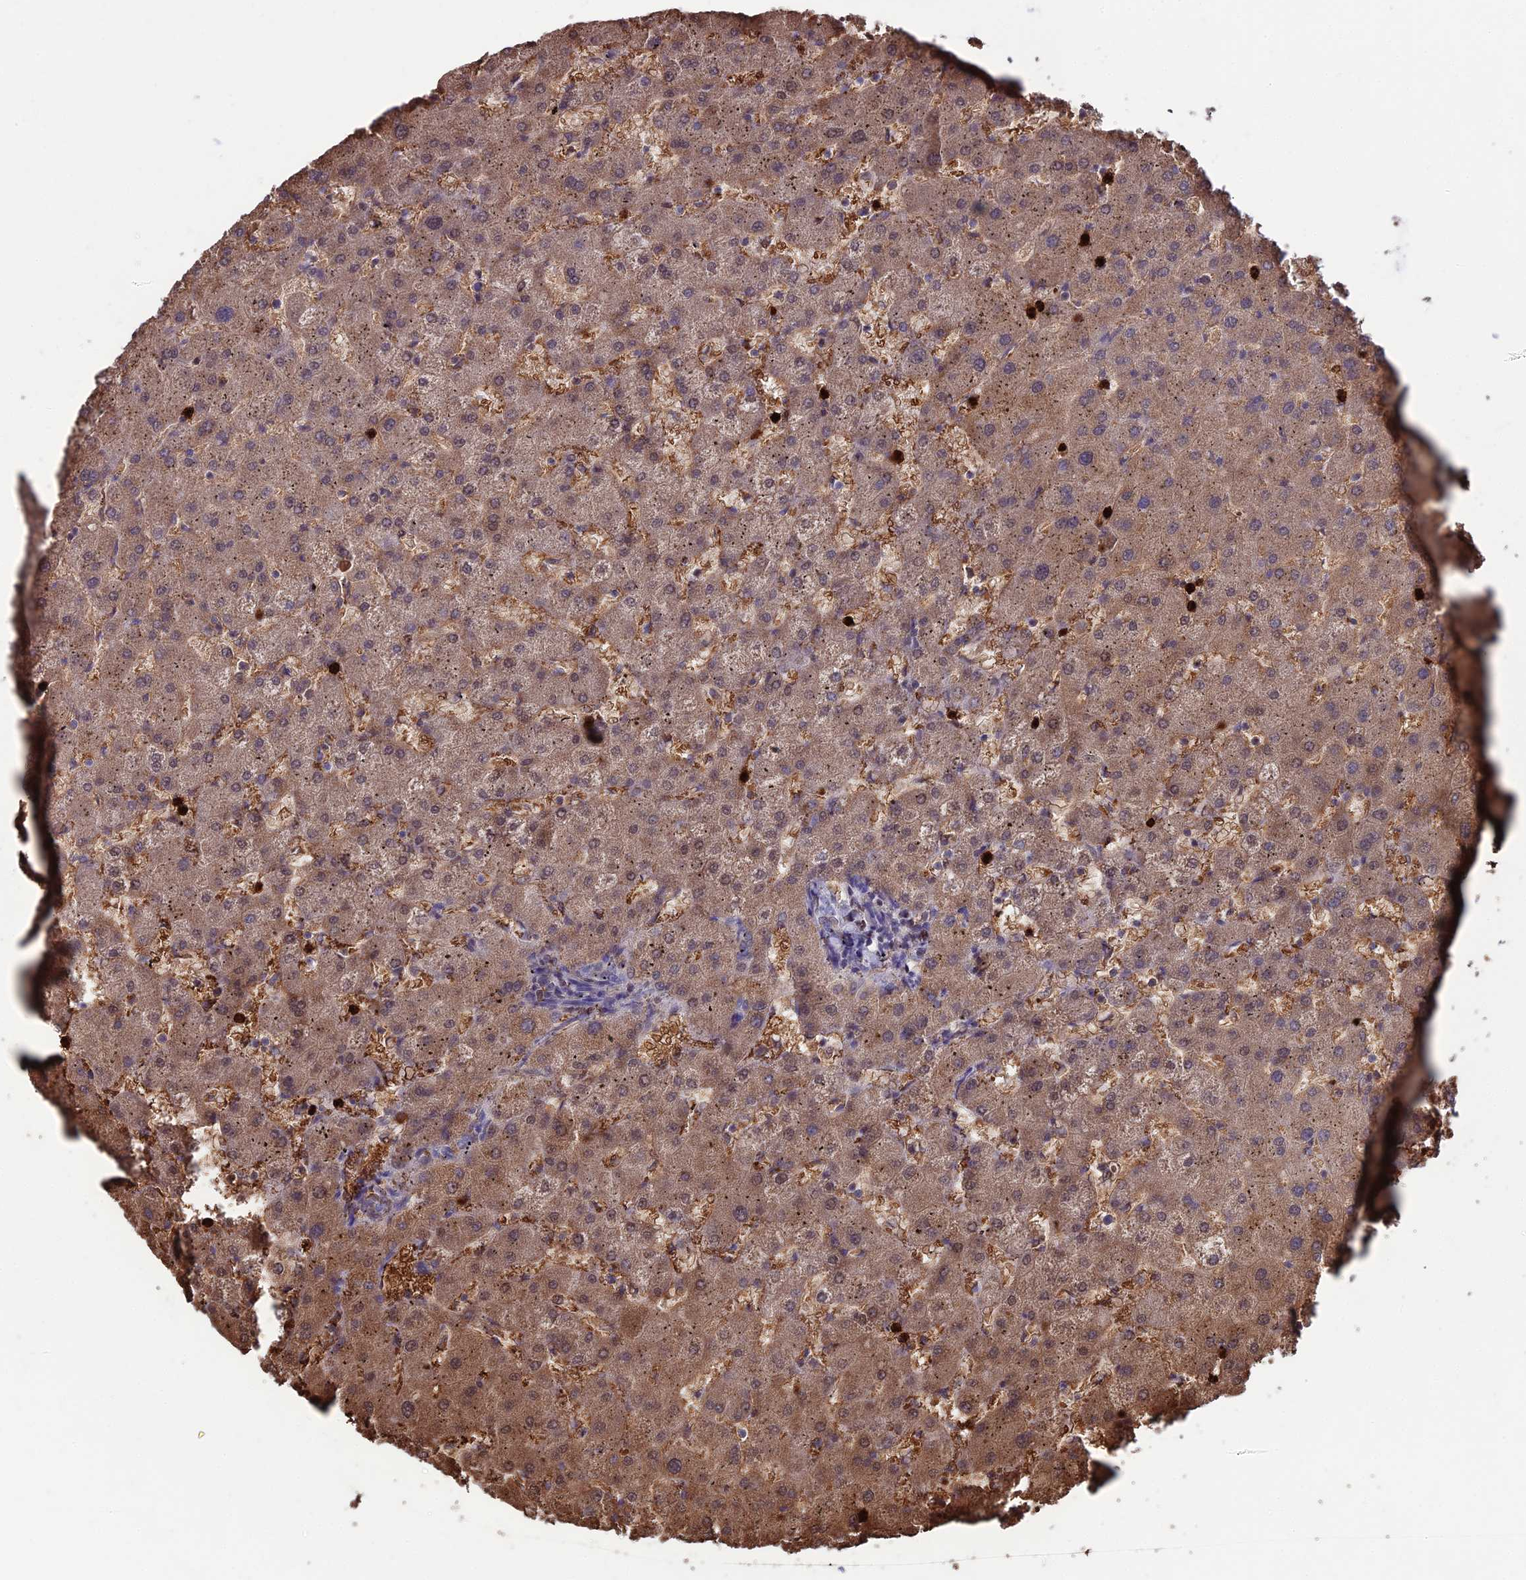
{"staining": {"intensity": "negative", "quantity": "none", "location": "none"}, "tissue": "liver", "cell_type": "Cholangiocytes", "image_type": "normal", "snomed": [{"axis": "morphology", "description": "Normal tissue, NOS"}, {"axis": "topography", "description": "Liver"}], "caption": "The IHC photomicrograph has no significant positivity in cholangiocytes of liver. The staining is performed using DAB (3,3'-diaminobenzidine) brown chromogen with nuclei counter-stained in using hematoxylin.", "gene": "COL6A6", "patient": {"sex": "female", "age": 63}}